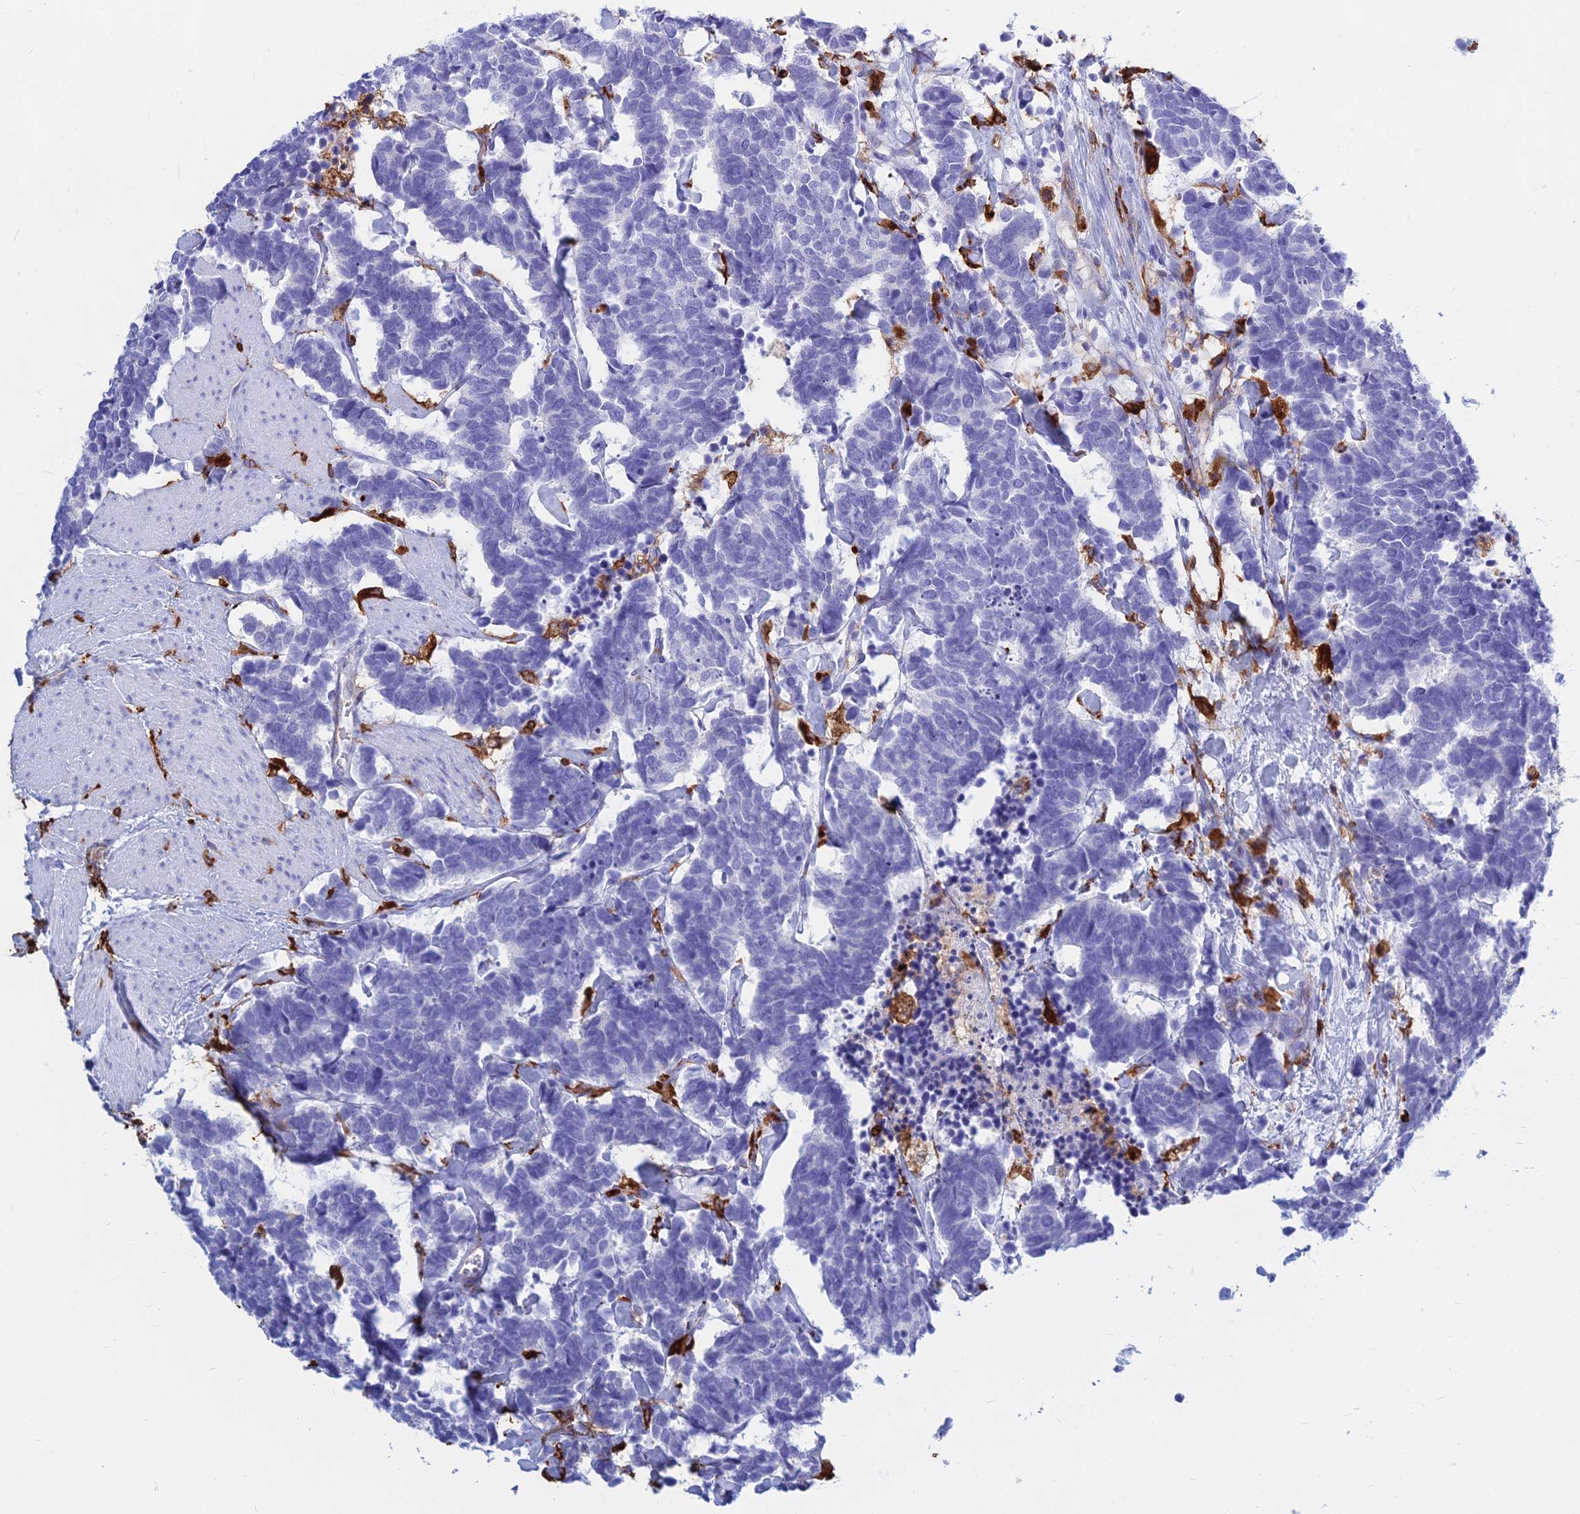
{"staining": {"intensity": "negative", "quantity": "none", "location": "none"}, "tissue": "carcinoid", "cell_type": "Tumor cells", "image_type": "cancer", "snomed": [{"axis": "morphology", "description": "Carcinoma, NOS"}, {"axis": "morphology", "description": "Carcinoid, malignant, NOS"}, {"axis": "topography", "description": "Urinary bladder"}], "caption": "Protein analysis of carcinoma reveals no significant positivity in tumor cells. (Brightfield microscopy of DAB (3,3'-diaminobenzidine) IHC at high magnification).", "gene": "HLA-DRB1", "patient": {"sex": "male", "age": 57}}